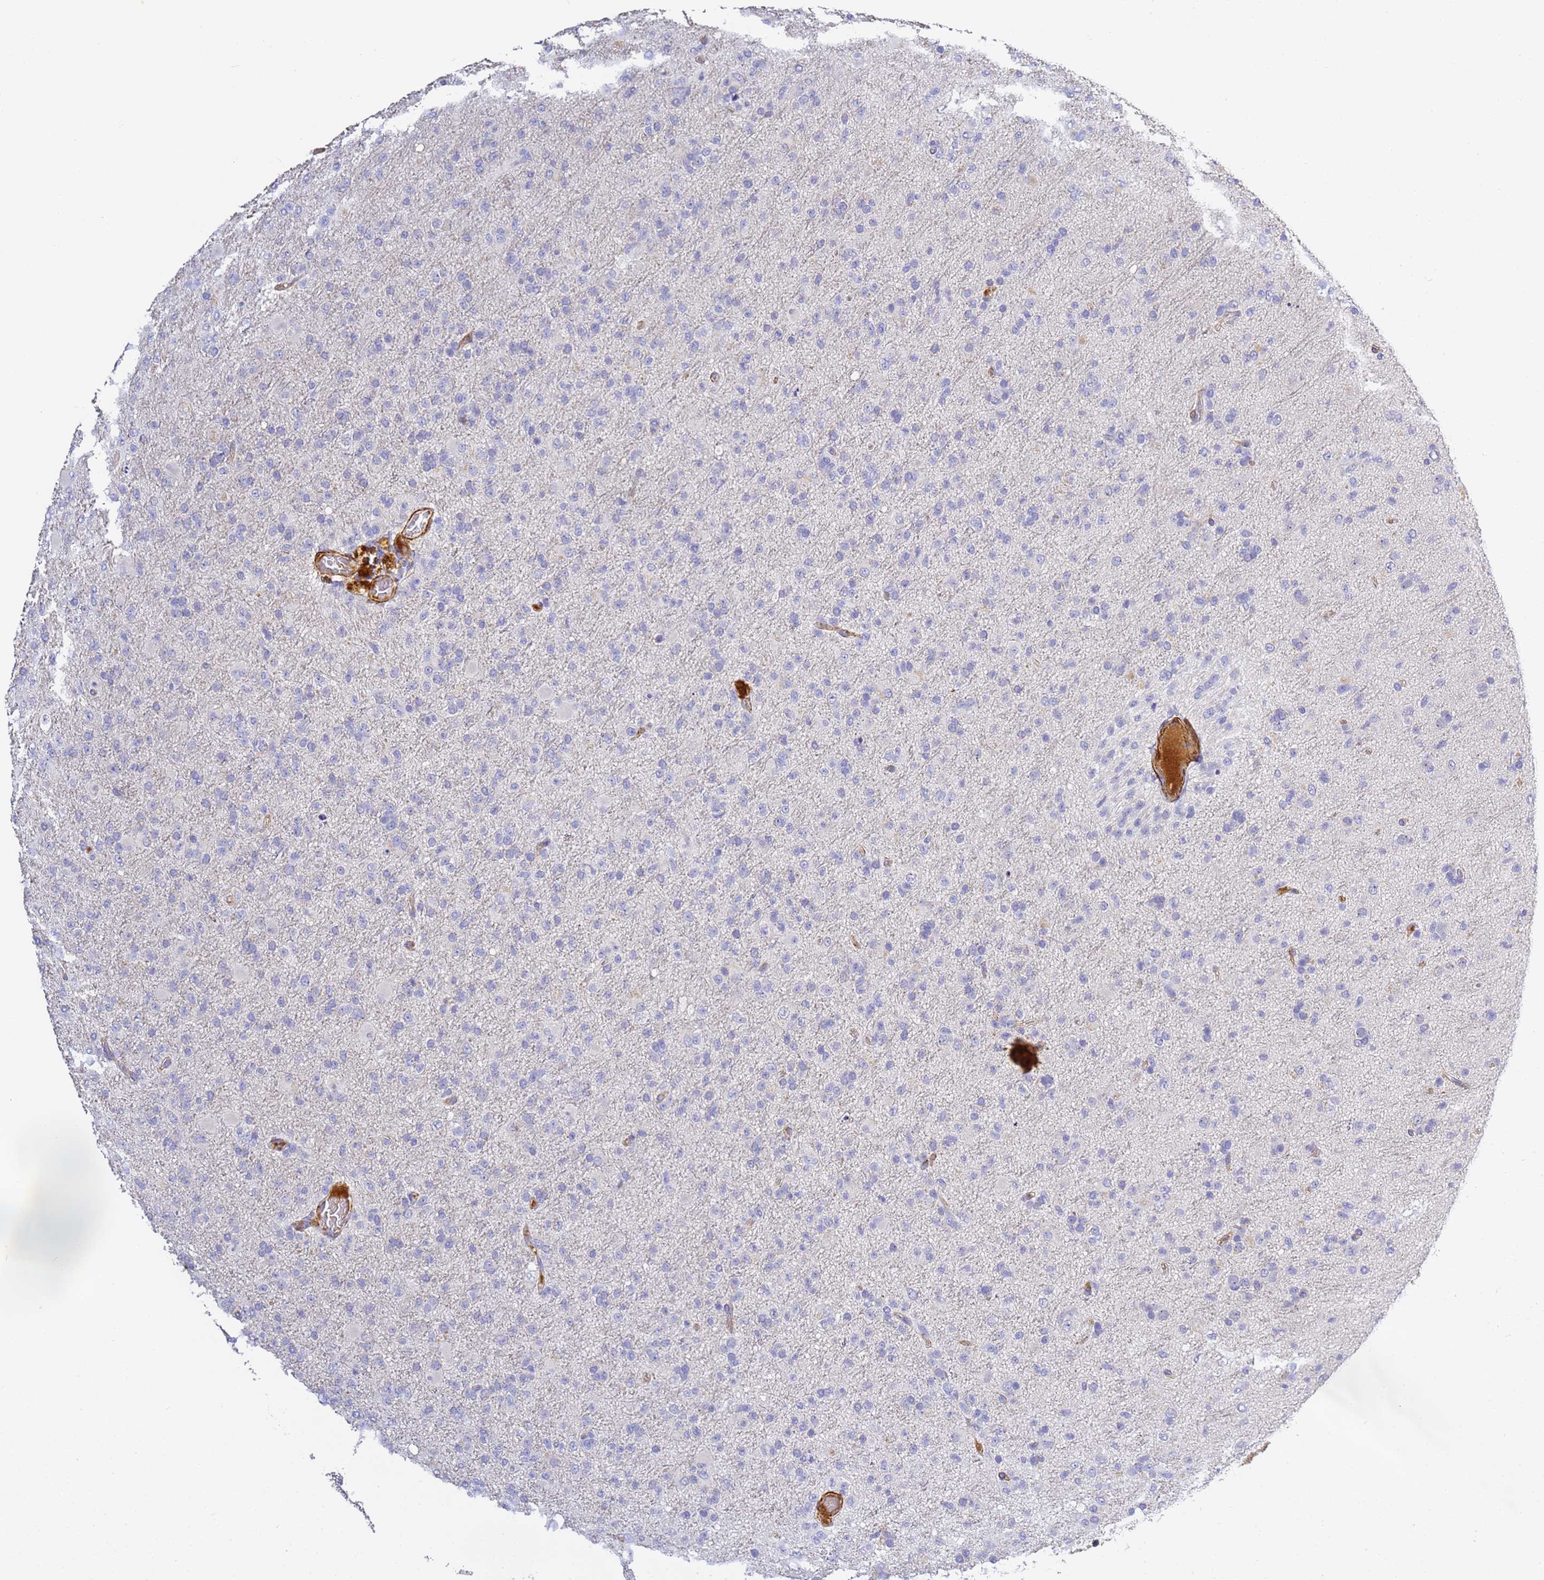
{"staining": {"intensity": "negative", "quantity": "none", "location": "none"}, "tissue": "glioma", "cell_type": "Tumor cells", "image_type": "cancer", "snomed": [{"axis": "morphology", "description": "Glioma, malignant, Low grade"}, {"axis": "topography", "description": "Brain"}], "caption": "An image of malignant low-grade glioma stained for a protein shows no brown staining in tumor cells.", "gene": "CFH", "patient": {"sex": "male", "age": 65}}